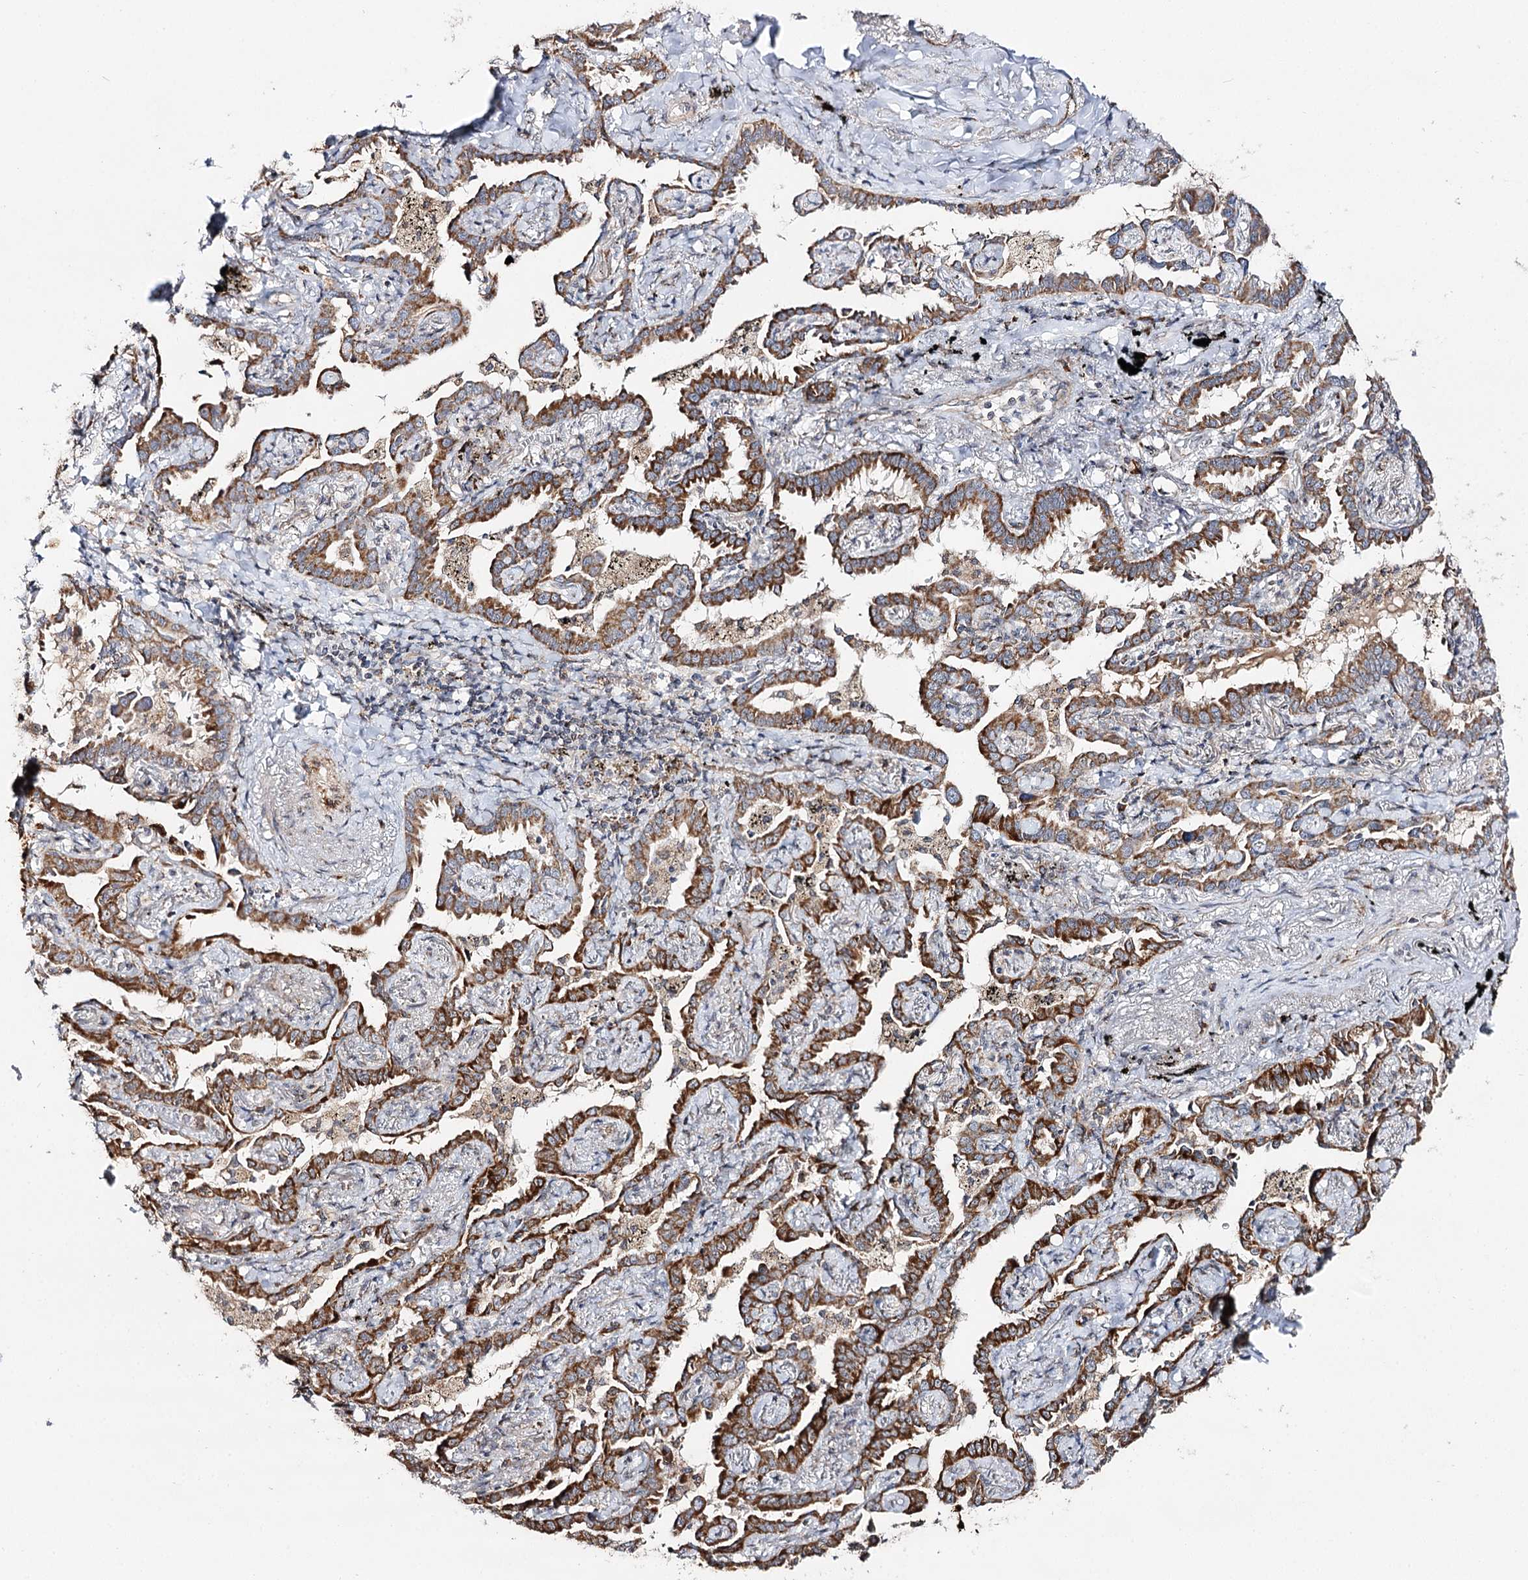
{"staining": {"intensity": "moderate", "quantity": ">75%", "location": "cytoplasmic/membranous"}, "tissue": "lung cancer", "cell_type": "Tumor cells", "image_type": "cancer", "snomed": [{"axis": "morphology", "description": "Adenocarcinoma, NOS"}, {"axis": "topography", "description": "Lung"}], "caption": "Immunohistochemistry (IHC) histopathology image of neoplastic tissue: lung adenocarcinoma stained using immunohistochemistry (IHC) demonstrates medium levels of moderate protein expression localized specifically in the cytoplasmic/membranous of tumor cells, appearing as a cytoplasmic/membranous brown color.", "gene": "CBR4", "patient": {"sex": "male", "age": 67}}